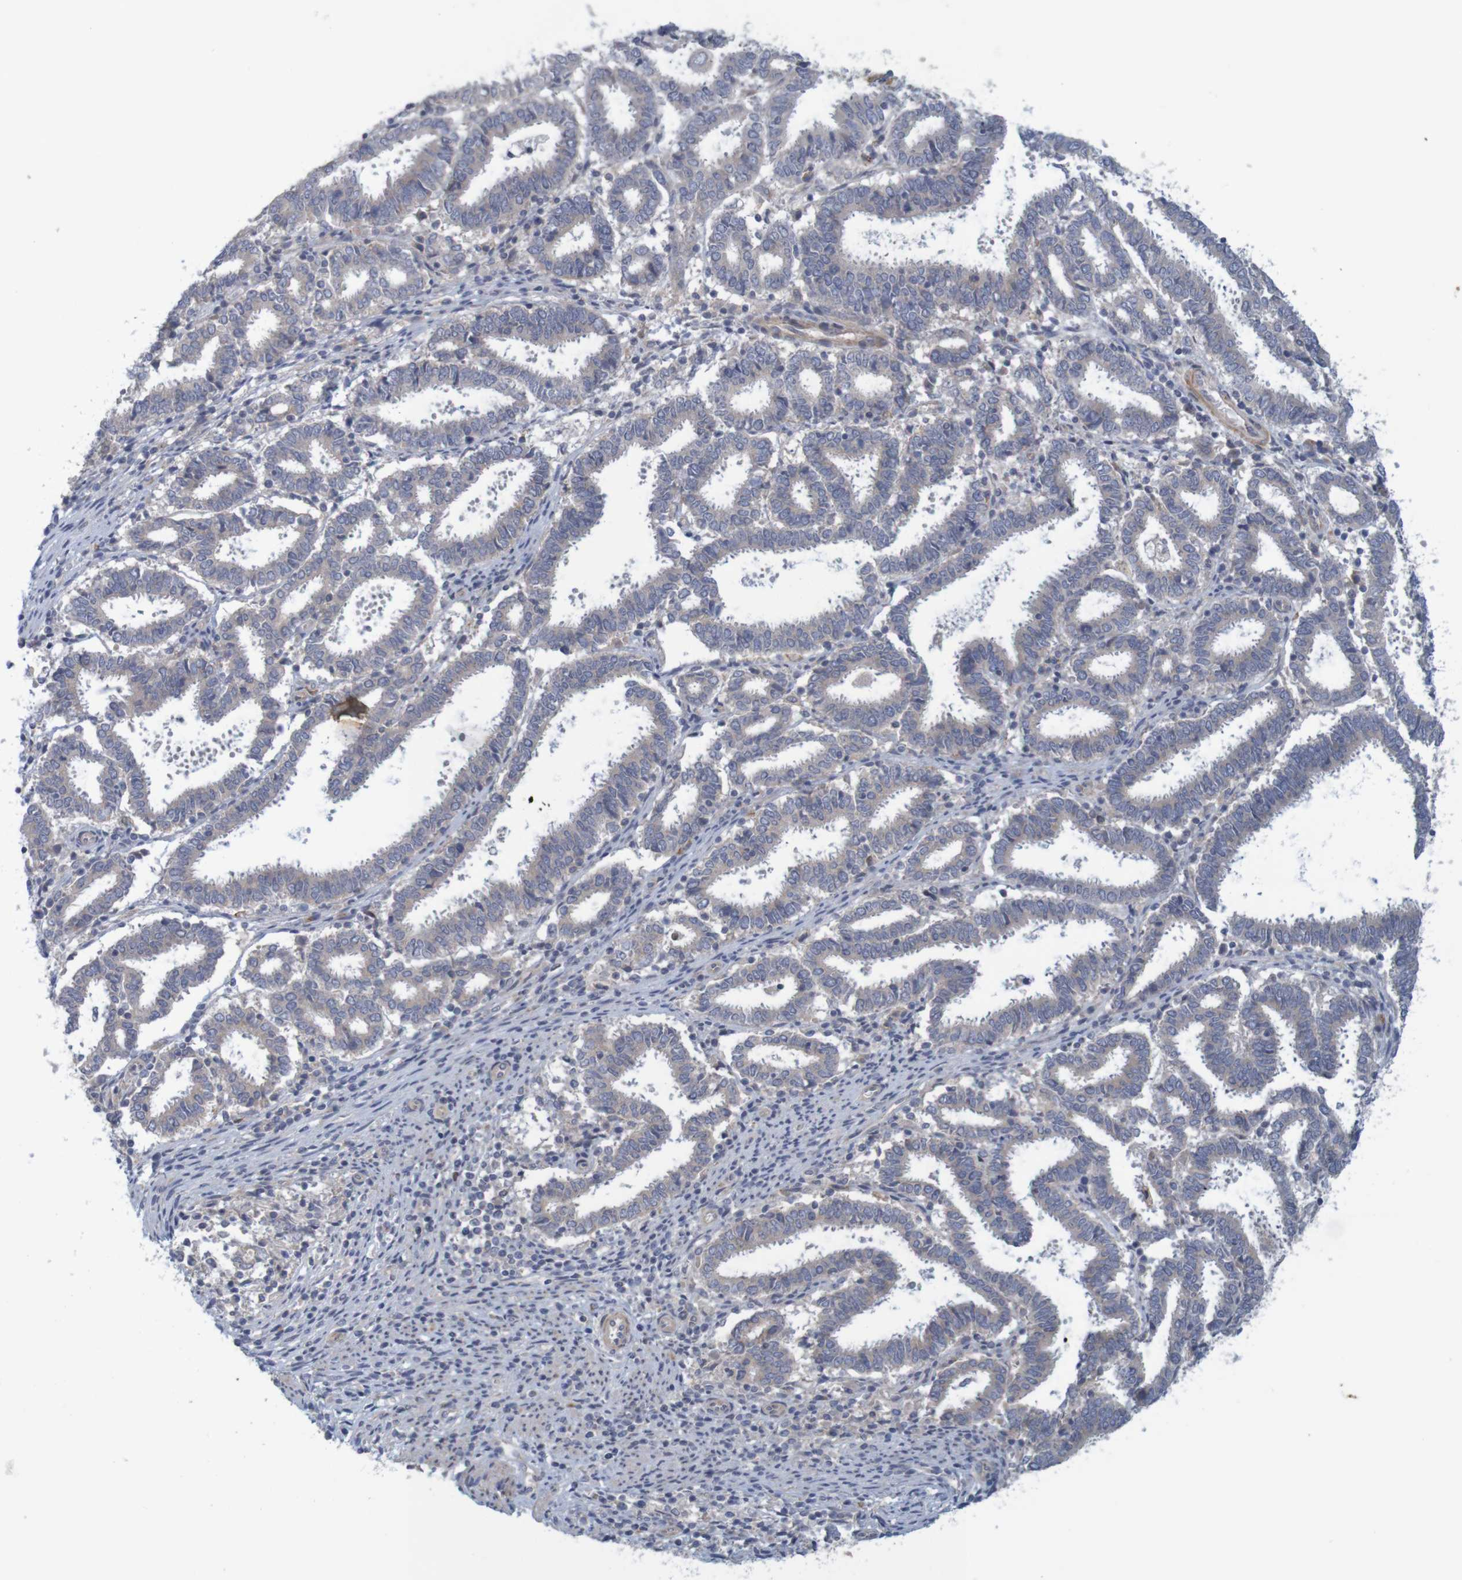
{"staining": {"intensity": "weak", "quantity": "<25%", "location": "cytoplasmic/membranous"}, "tissue": "endometrial cancer", "cell_type": "Tumor cells", "image_type": "cancer", "snomed": [{"axis": "morphology", "description": "Adenocarcinoma, NOS"}, {"axis": "topography", "description": "Uterus"}], "caption": "DAB (3,3'-diaminobenzidine) immunohistochemical staining of endometrial cancer reveals no significant staining in tumor cells. (DAB immunohistochemistry with hematoxylin counter stain).", "gene": "KRT23", "patient": {"sex": "female", "age": 83}}